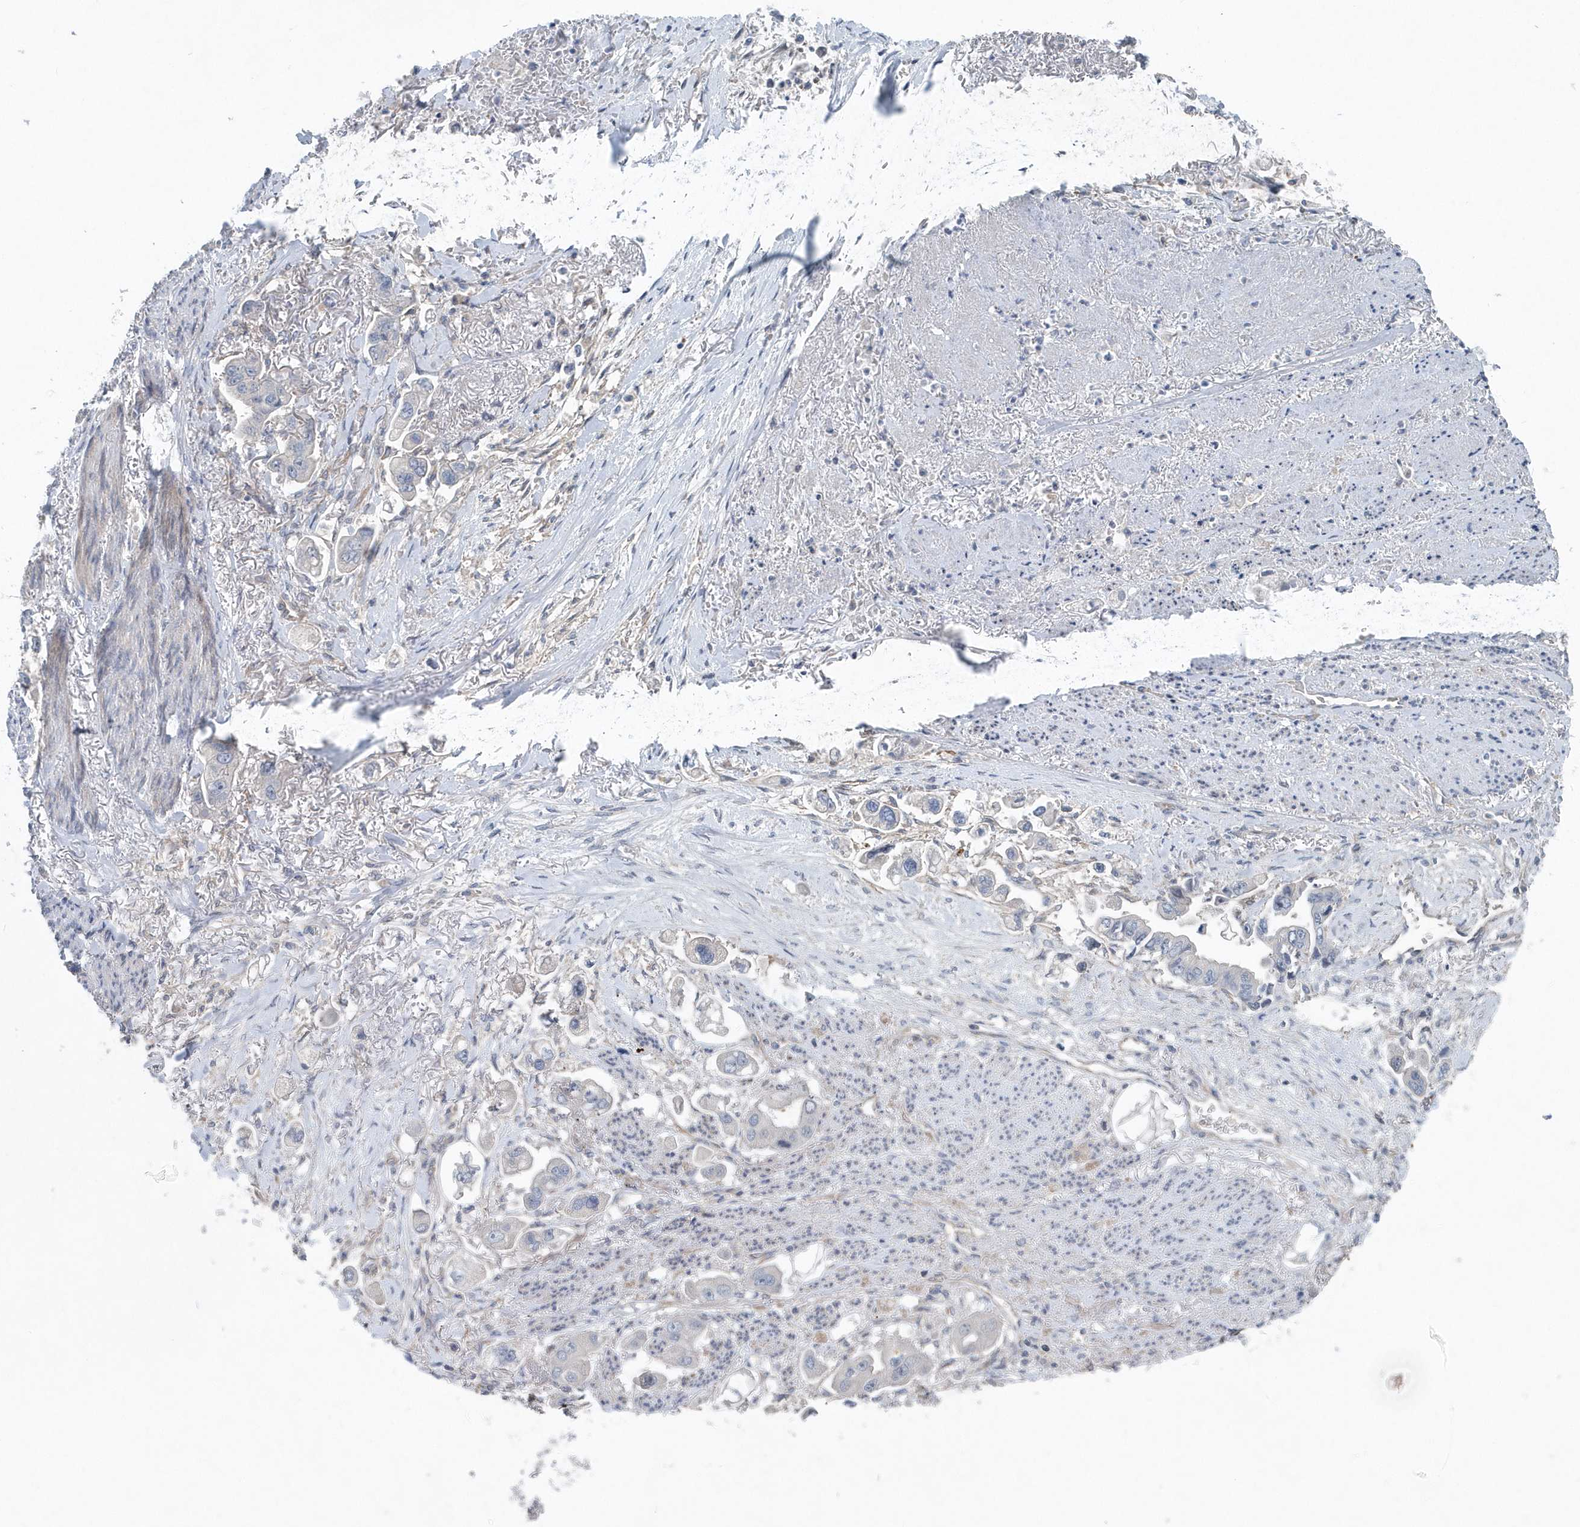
{"staining": {"intensity": "negative", "quantity": "none", "location": "none"}, "tissue": "stomach cancer", "cell_type": "Tumor cells", "image_type": "cancer", "snomed": [{"axis": "morphology", "description": "Adenocarcinoma, NOS"}, {"axis": "topography", "description": "Stomach"}], "caption": "IHC micrograph of neoplastic tissue: human stomach cancer stained with DAB demonstrates no significant protein positivity in tumor cells.", "gene": "MCC", "patient": {"sex": "male", "age": 62}}